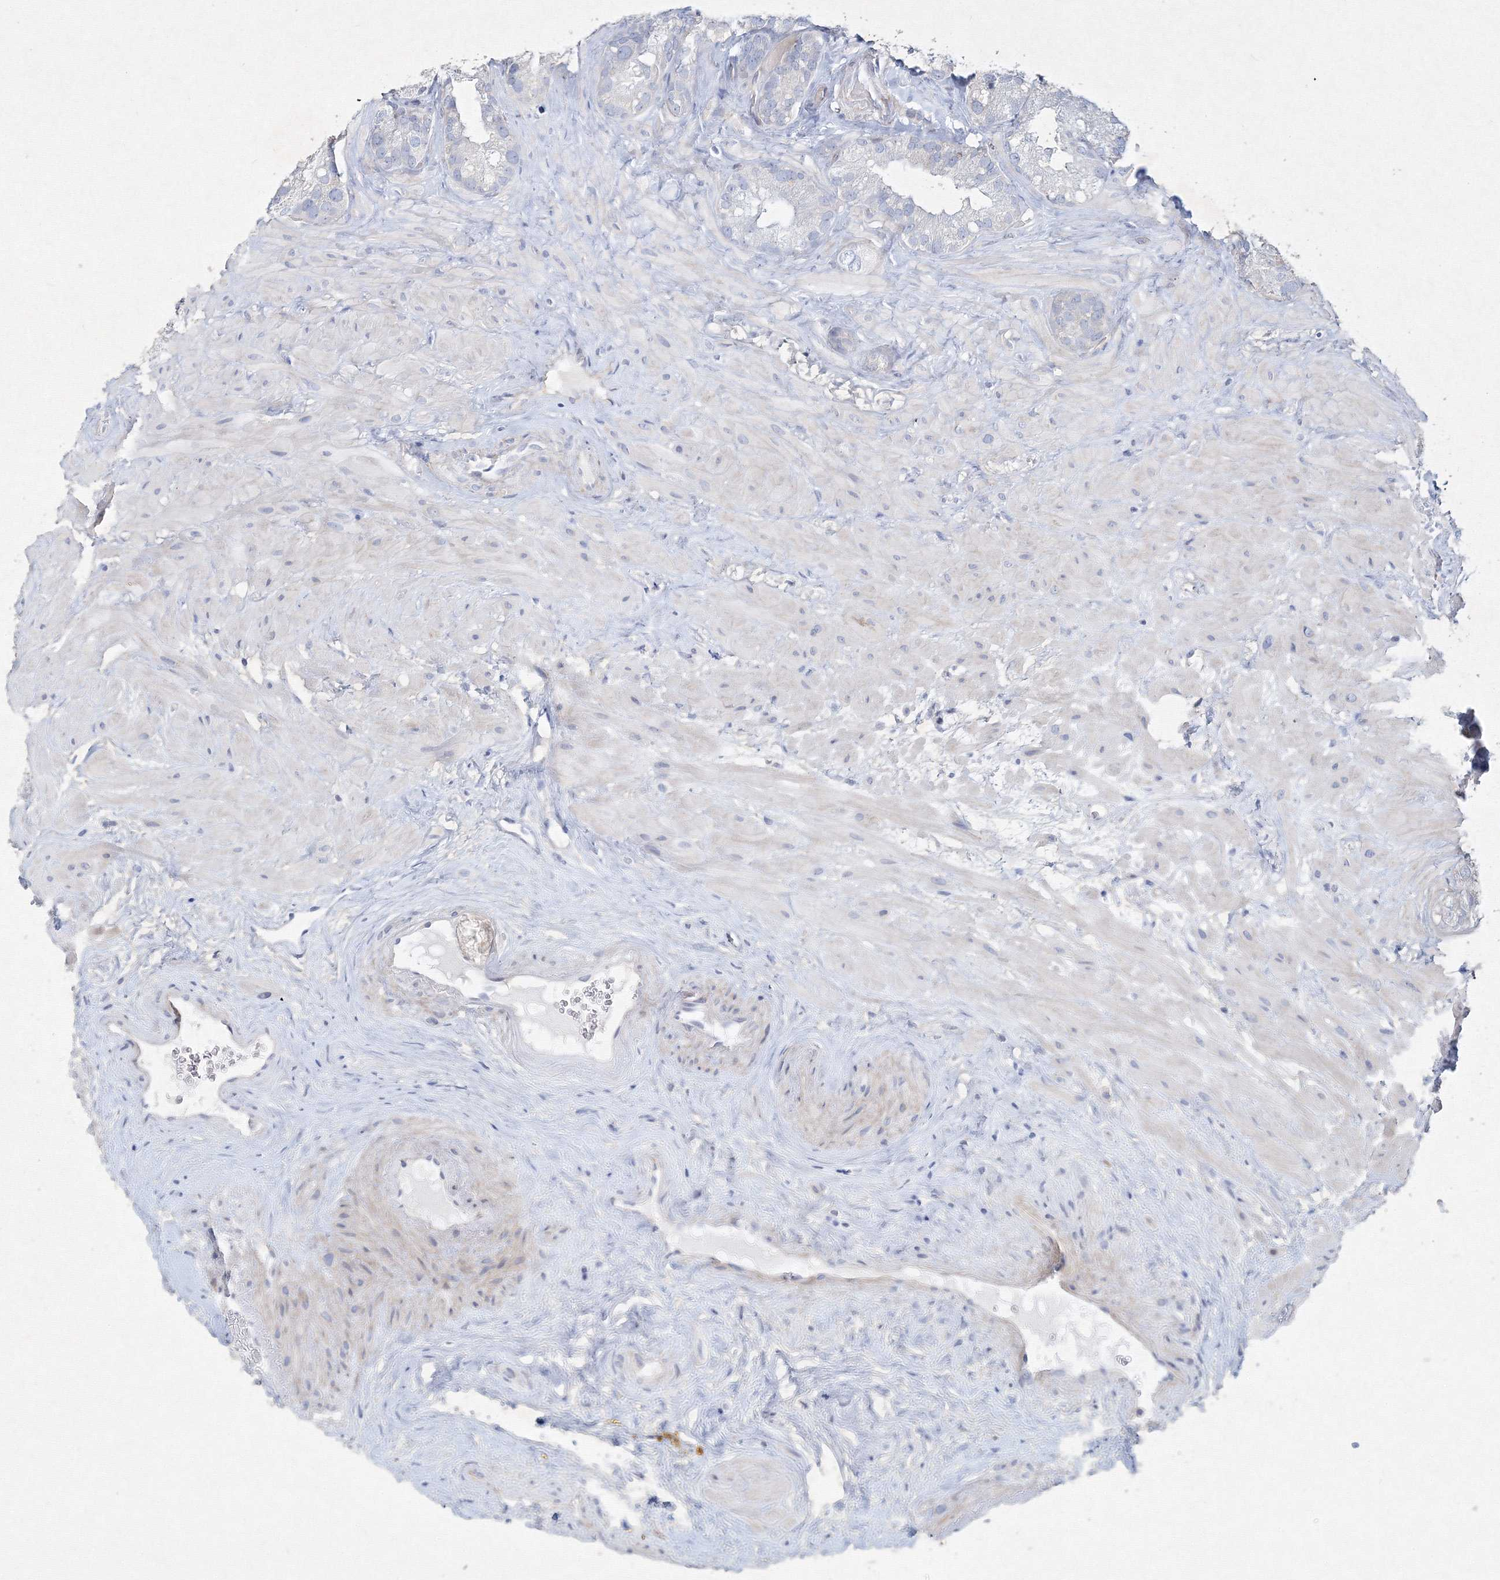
{"staining": {"intensity": "negative", "quantity": "none", "location": "none"}, "tissue": "seminal vesicle", "cell_type": "Glandular cells", "image_type": "normal", "snomed": [{"axis": "morphology", "description": "Normal tissue, NOS"}, {"axis": "topography", "description": "Prostate"}, {"axis": "topography", "description": "Seminal veicle"}], "caption": "Immunohistochemistry image of benign seminal vesicle: seminal vesicle stained with DAB demonstrates no significant protein staining in glandular cells.", "gene": "CXXC4", "patient": {"sex": "male", "age": 68}}